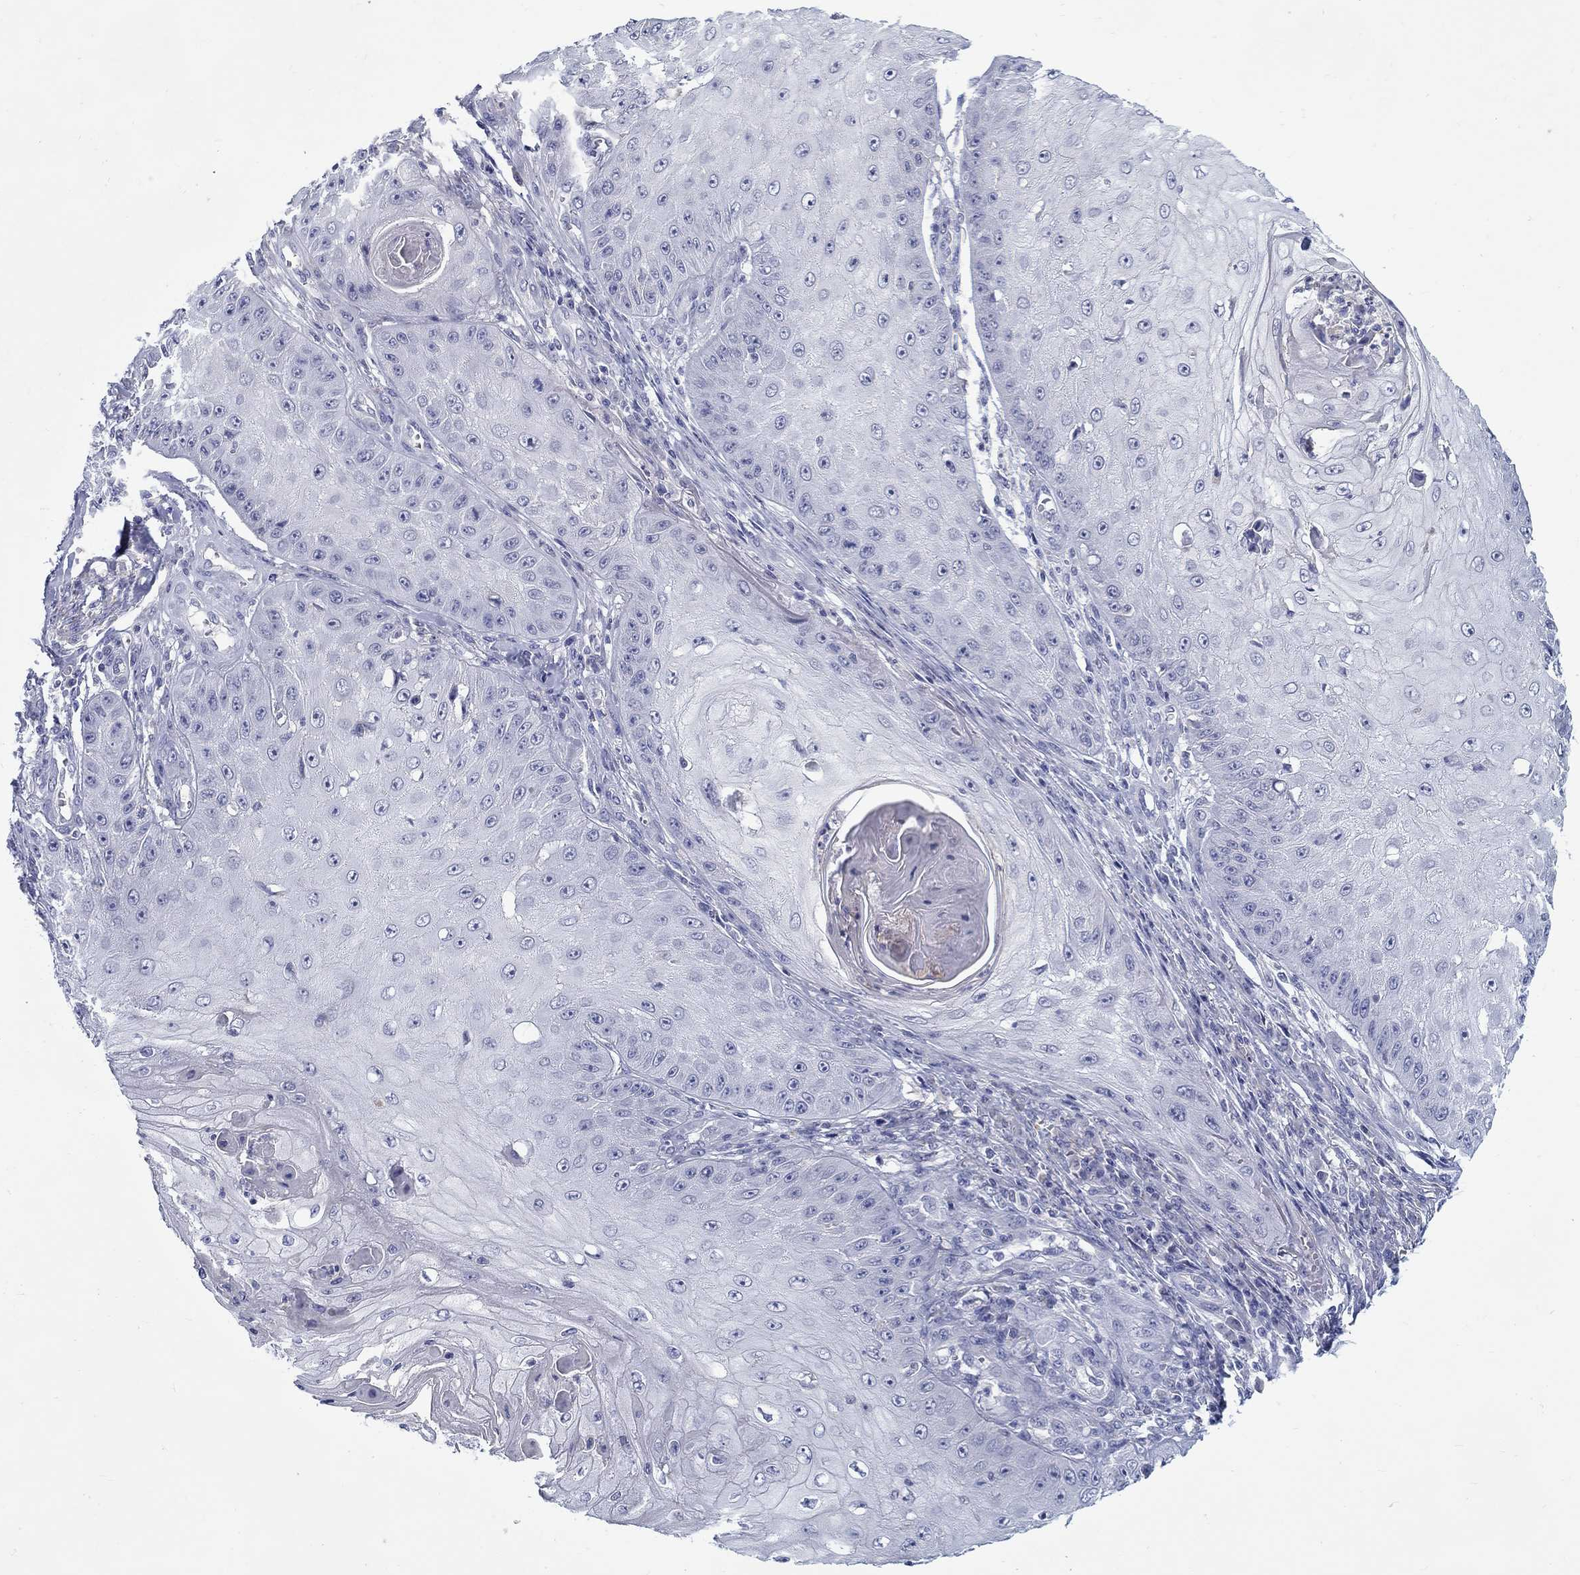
{"staining": {"intensity": "negative", "quantity": "none", "location": "none"}, "tissue": "skin cancer", "cell_type": "Tumor cells", "image_type": "cancer", "snomed": [{"axis": "morphology", "description": "Squamous cell carcinoma, NOS"}, {"axis": "topography", "description": "Skin"}], "caption": "Squamous cell carcinoma (skin) stained for a protein using immunohistochemistry exhibits no expression tumor cells.", "gene": "ABCA4", "patient": {"sex": "male", "age": 70}}